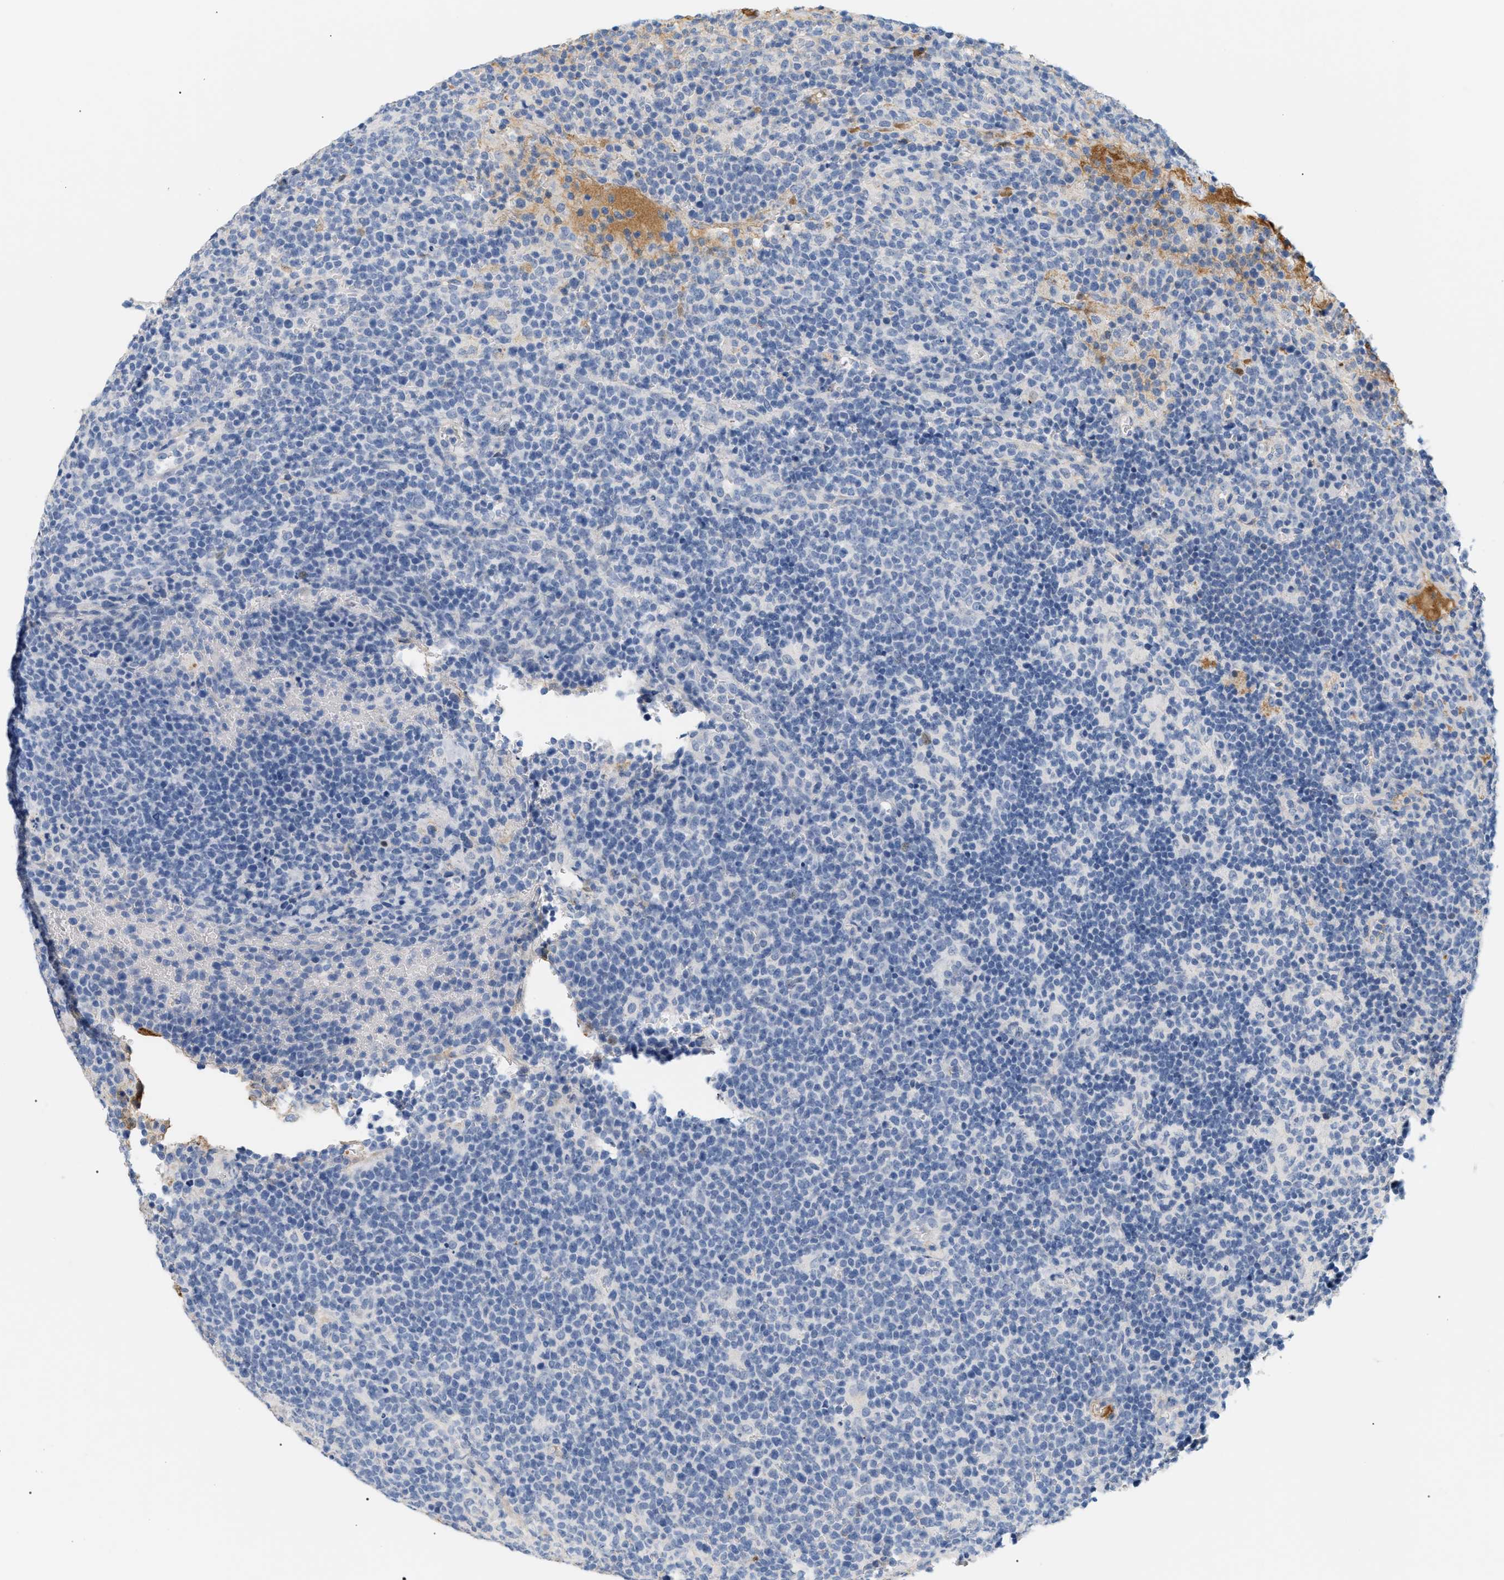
{"staining": {"intensity": "negative", "quantity": "none", "location": "none"}, "tissue": "lymphoma", "cell_type": "Tumor cells", "image_type": "cancer", "snomed": [{"axis": "morphology", "description": "Malignant lymphoma, non-Hodgkin's type, High grade"}, {"axis": "topography", "description": "Lymph node"}], "caption": "Immunohistochemistry of human high-grade malignant lymphoma, non-Hodgkin's type reveals no positivity in tumor cells.", "gene": "CFH", "patient": {"sex": "male", "age": 61}}